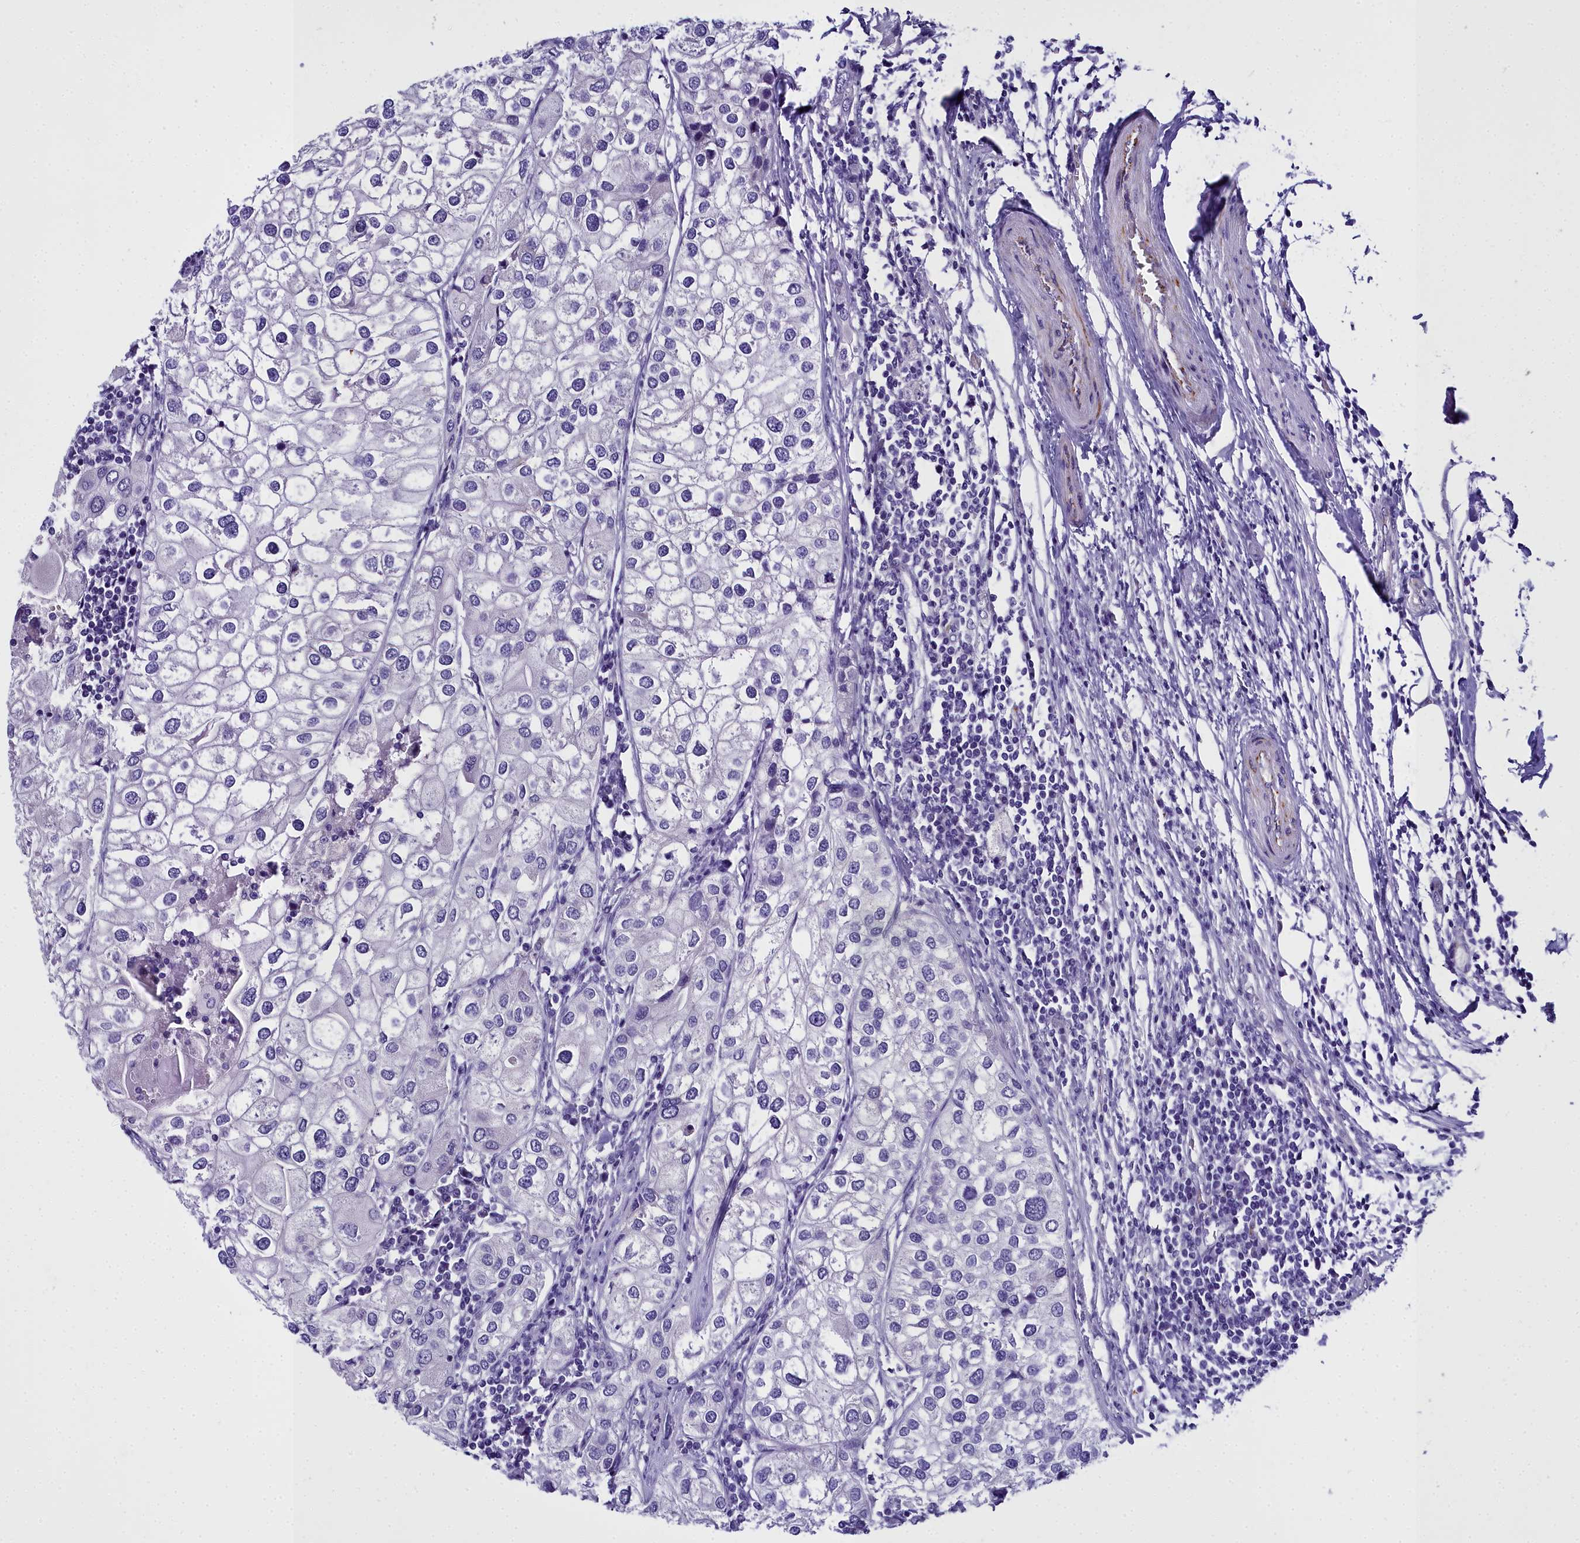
{"staining": {"intensity": "negative", "quantity": "none", "location": "none"}, "tissue": "urothelial cancer", "cell_type": "Tumor cells", "image_type": "cancer", "snomed": [{"axis": "morphology", "description": "Urothelial carcinoma, High grade"}, {"axis": "topography", "description": "Urinary bladder"}], "caption": "Urothelial carcinoma (high-grade) was stained to show a protein in brown. There is no significant staining in tumor cells.", "gene": "TIMM22", "patient": {"sex": "male", "age": 64}}